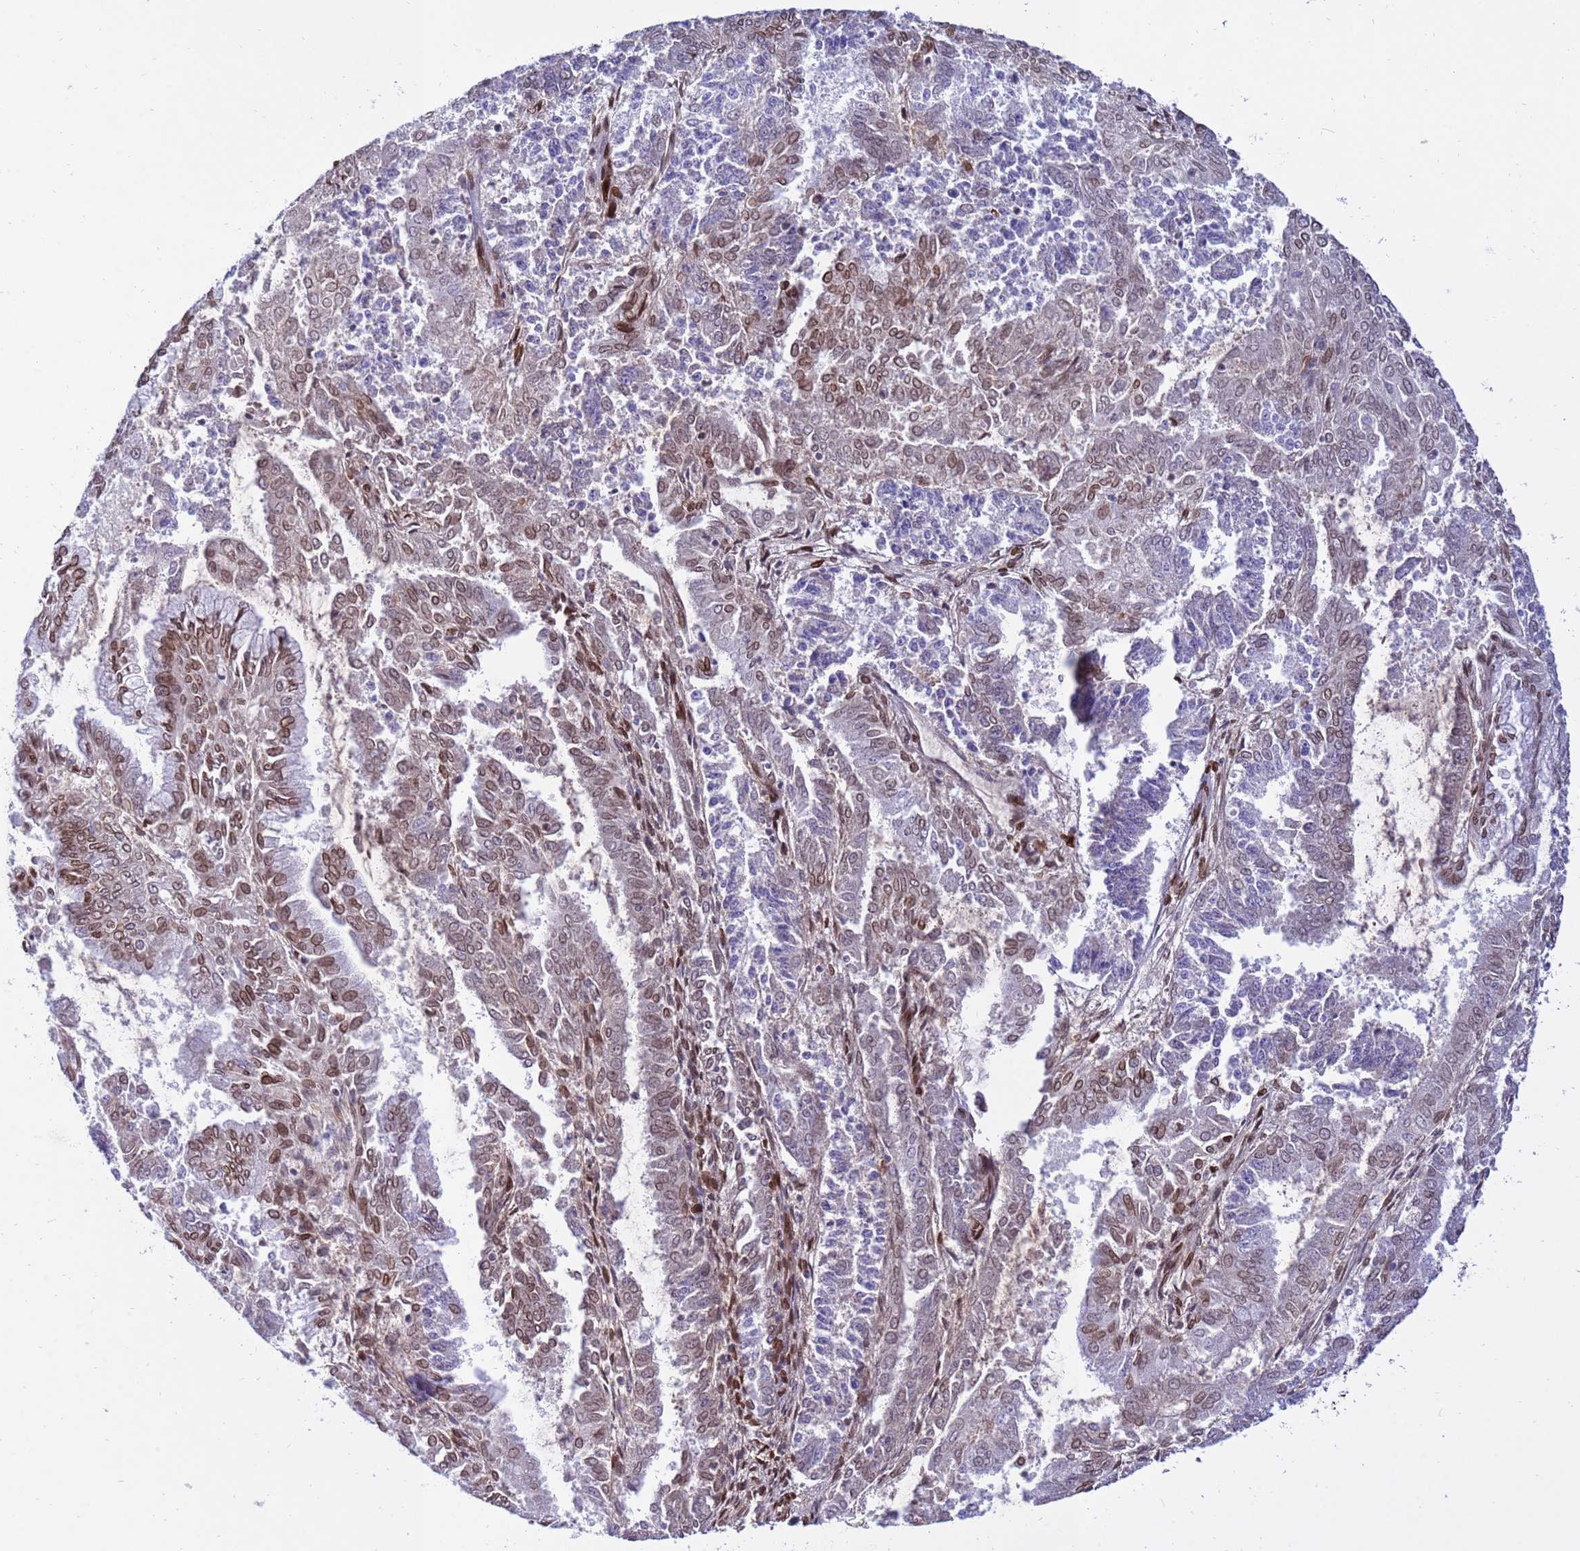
{"staining": {"intensity": "moderate", "quantity": "25%-75%", "location": "cytoplasmic/membranous,nuclear"}, "tissue": "endometrial cancer", "cell_type": "Tumor cells", "image_type": "cancer", "snomed": [{"axis": "morphology", "description": "Adenocarcinoma, NOS"}, {"axis": "topography", "description": "Endometrium"}], "caption": "Brown immunohistochemical staining in human adenocarcinoma (endometrial) shows moderate cytoplasmic/membranous and nuclear positivity in about 25%-75% of tumor cells.", "gene": "GPR135", "patient": {"sex": "female", "age": 73}}